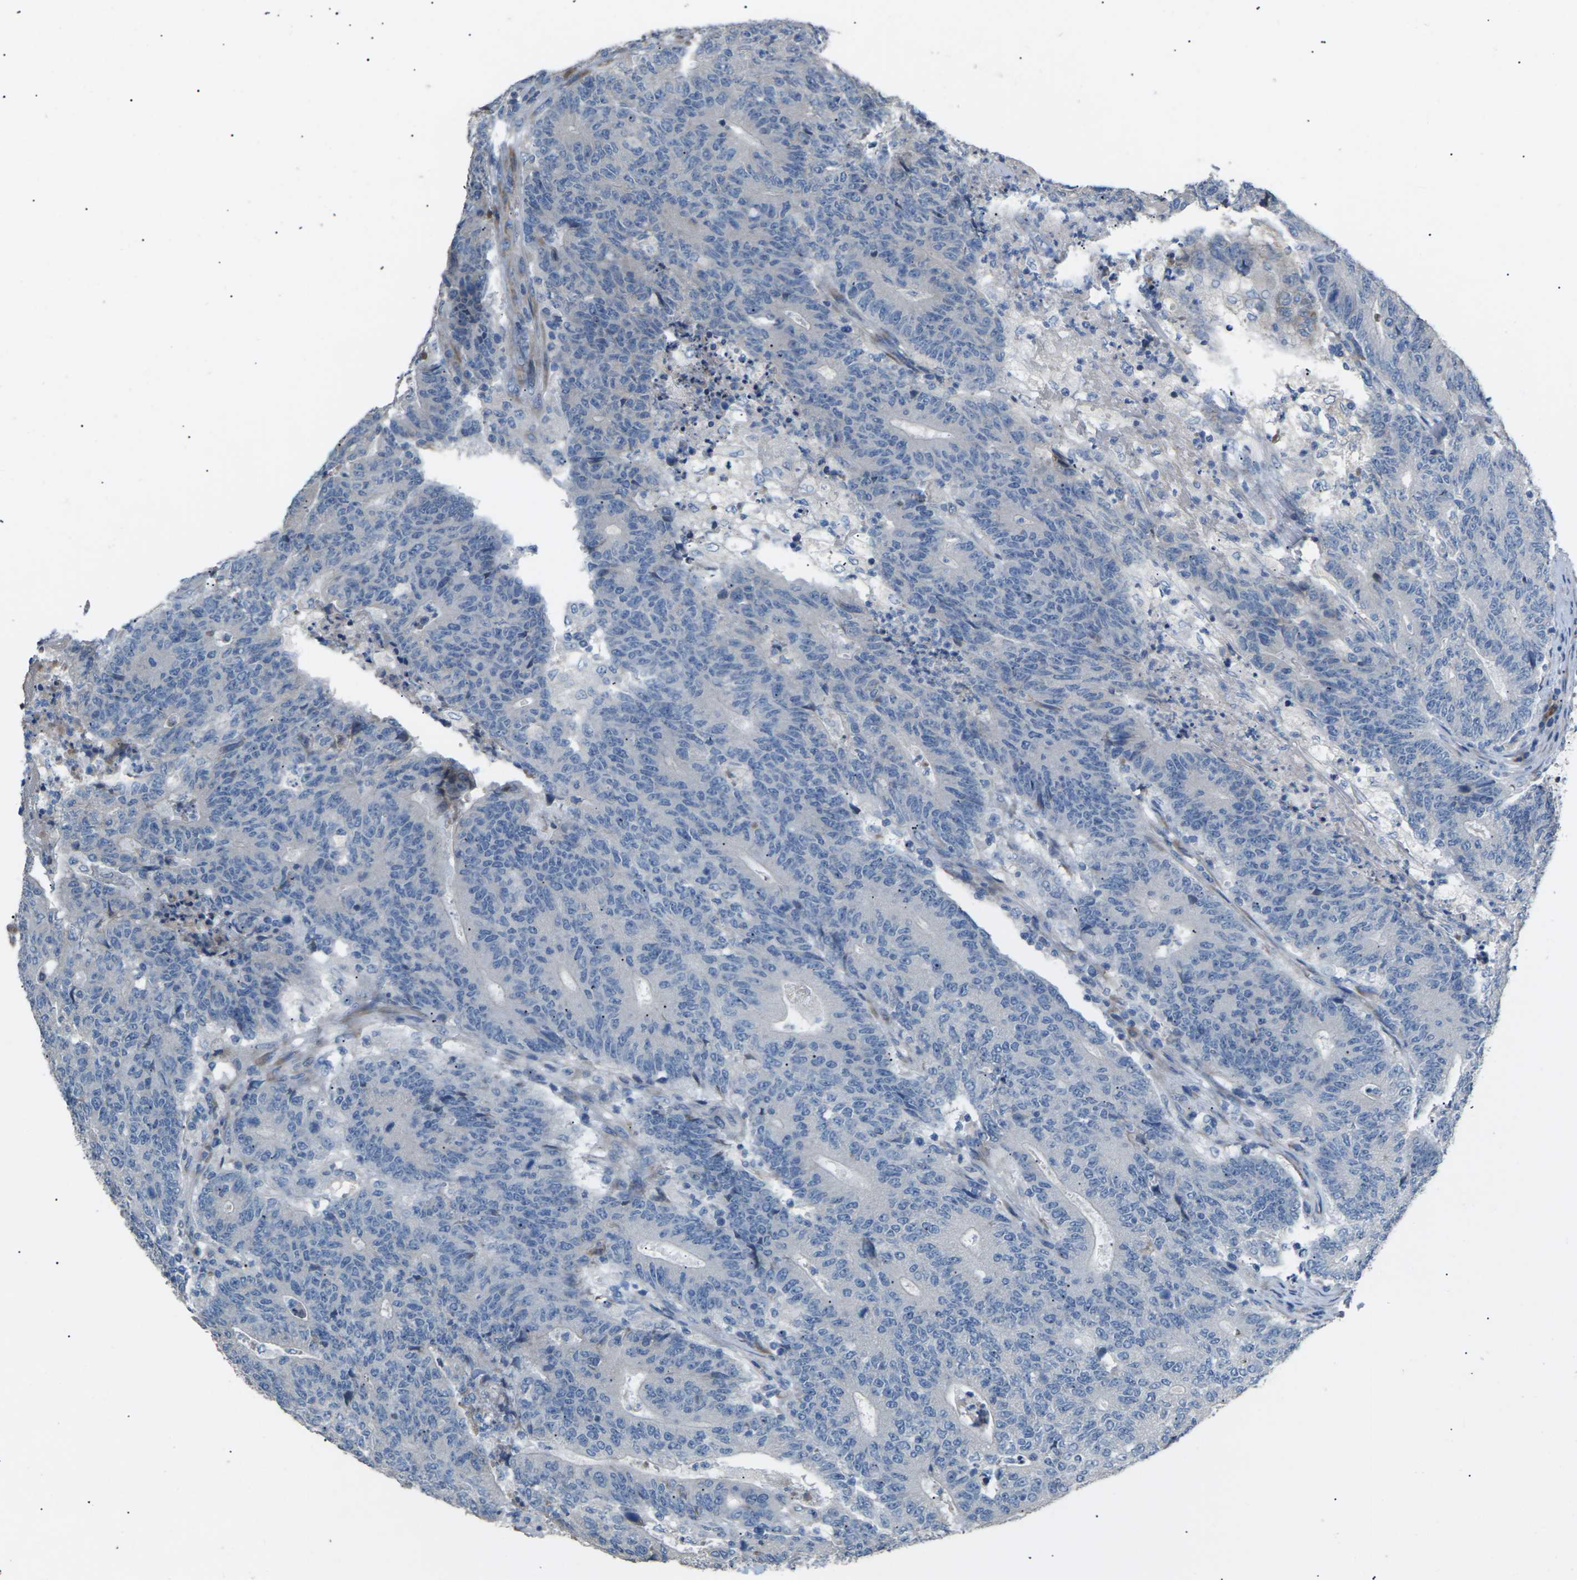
{"staining": {"intensity": "negative", "quantity": "none", "location": "none"}, "tissue": "colorectal cancer", "cell_type": "Tumor cells", "image_type": "cancer", "snomed": [{"axis": "morphology", "description": "Normal tissue, NOS"}, {"axis": "morphology", "description": "Adenocarcinoma, NOS"}, {"axis": "topography", "description": "Colon"}], "caption": "Protein analysis of colorectal cancer reveals no significant expression in tumor cells. (Immunohistochemistry, brightfield microscopy, high magnification).", "gene": "KLHDC8B", "patient": {"sex": "female", "age": 75}}